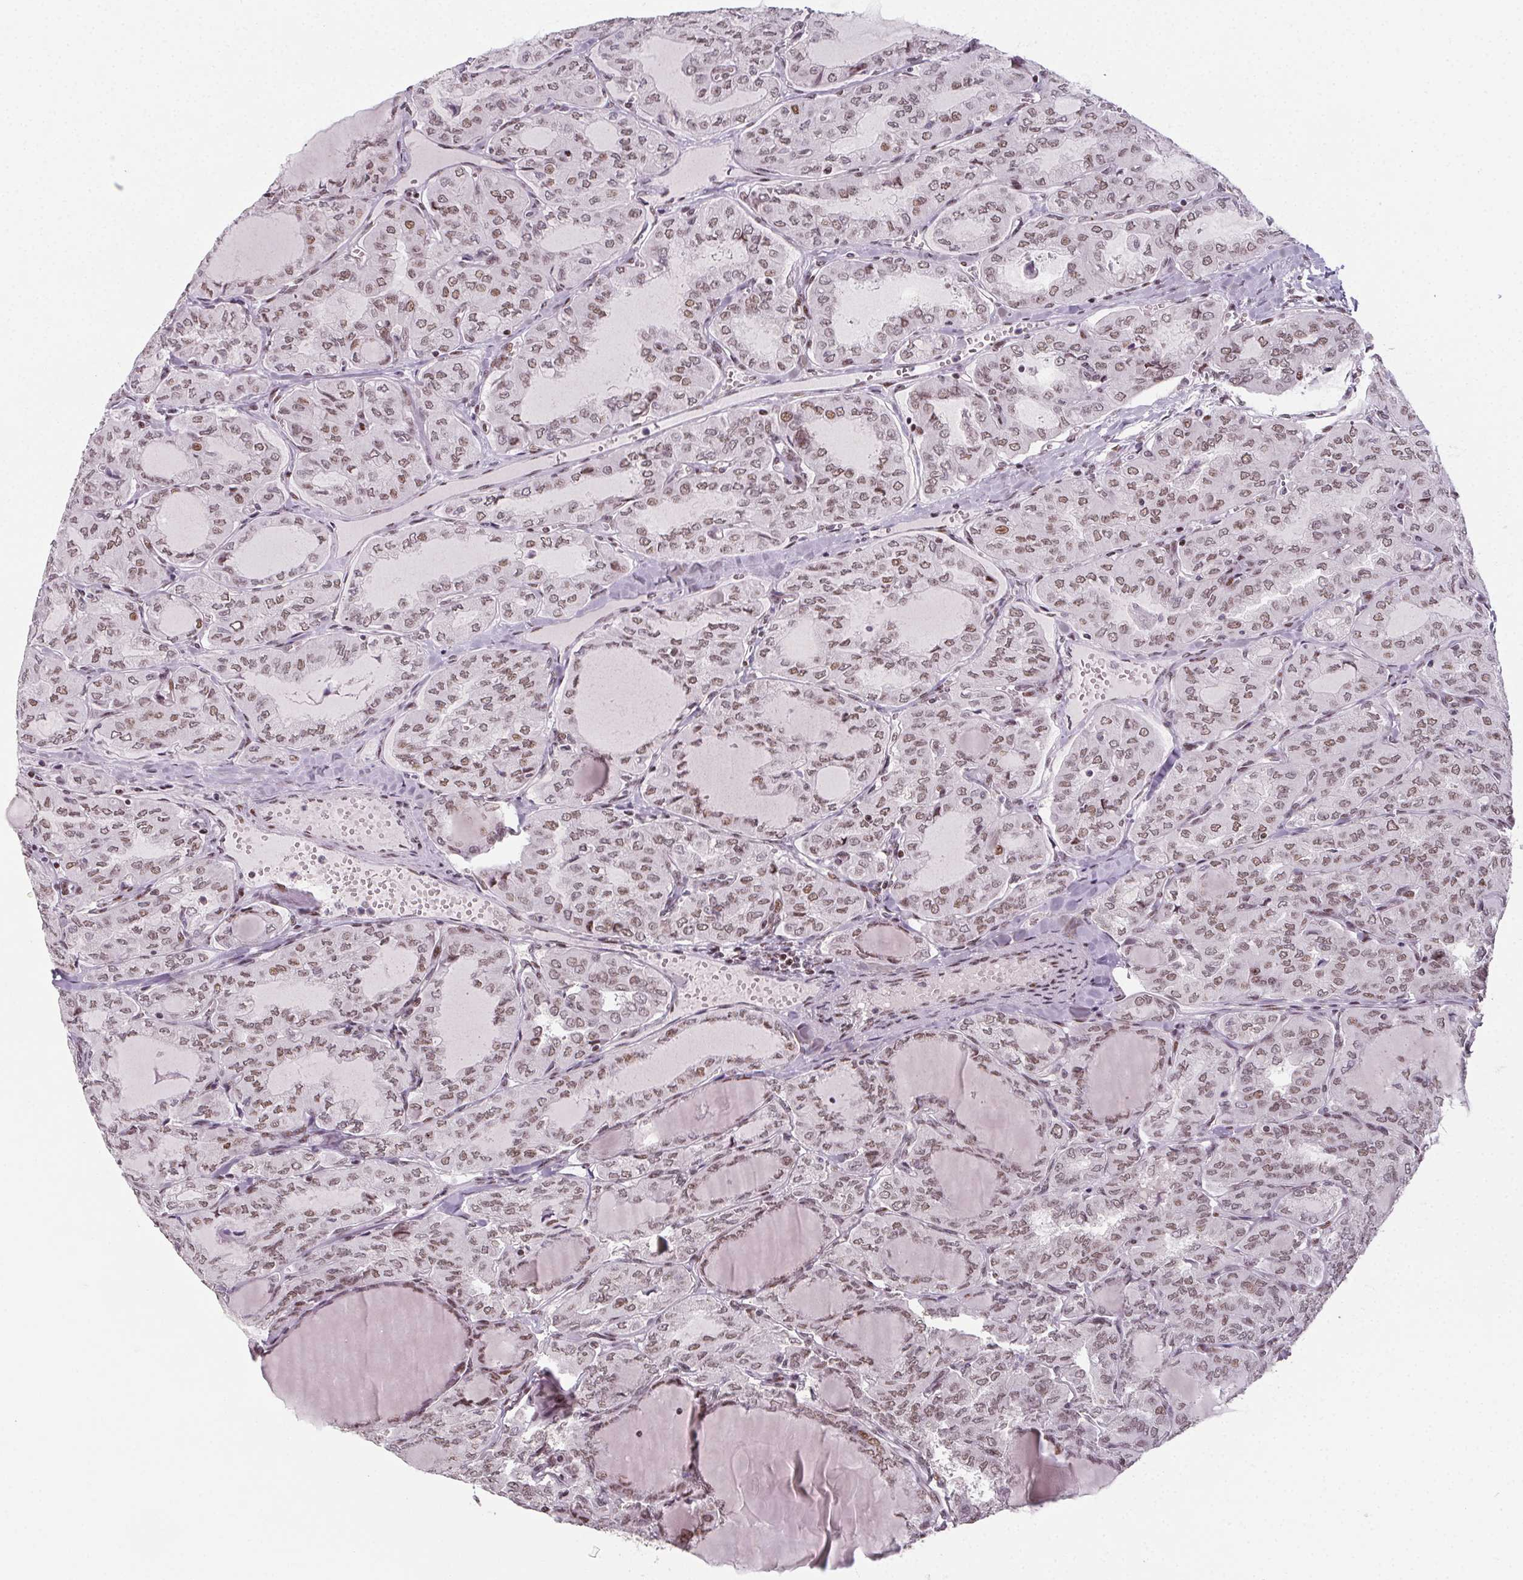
{"staining": {"intensity": "moderate", "quantity": ">75%", "location": "nuclear"}, "tissue": "thyroid cancer", "cell_type": "Tumor cells", "image_type": "cancer", "snomed": [{"axis": "morphology", "description": "Papillary adenocarcinoma, NOS"}, {"axis": "topography", "description": "Thyroid gland"}], "caption": "The histopathology image shows staining of thyroid papillary adenocarcinoma, revealing moderate nuclear protein positivity (brown color) within tumor cells.", "gene": "KMT2A", "patient": {"sex": "male", "age": 20}}